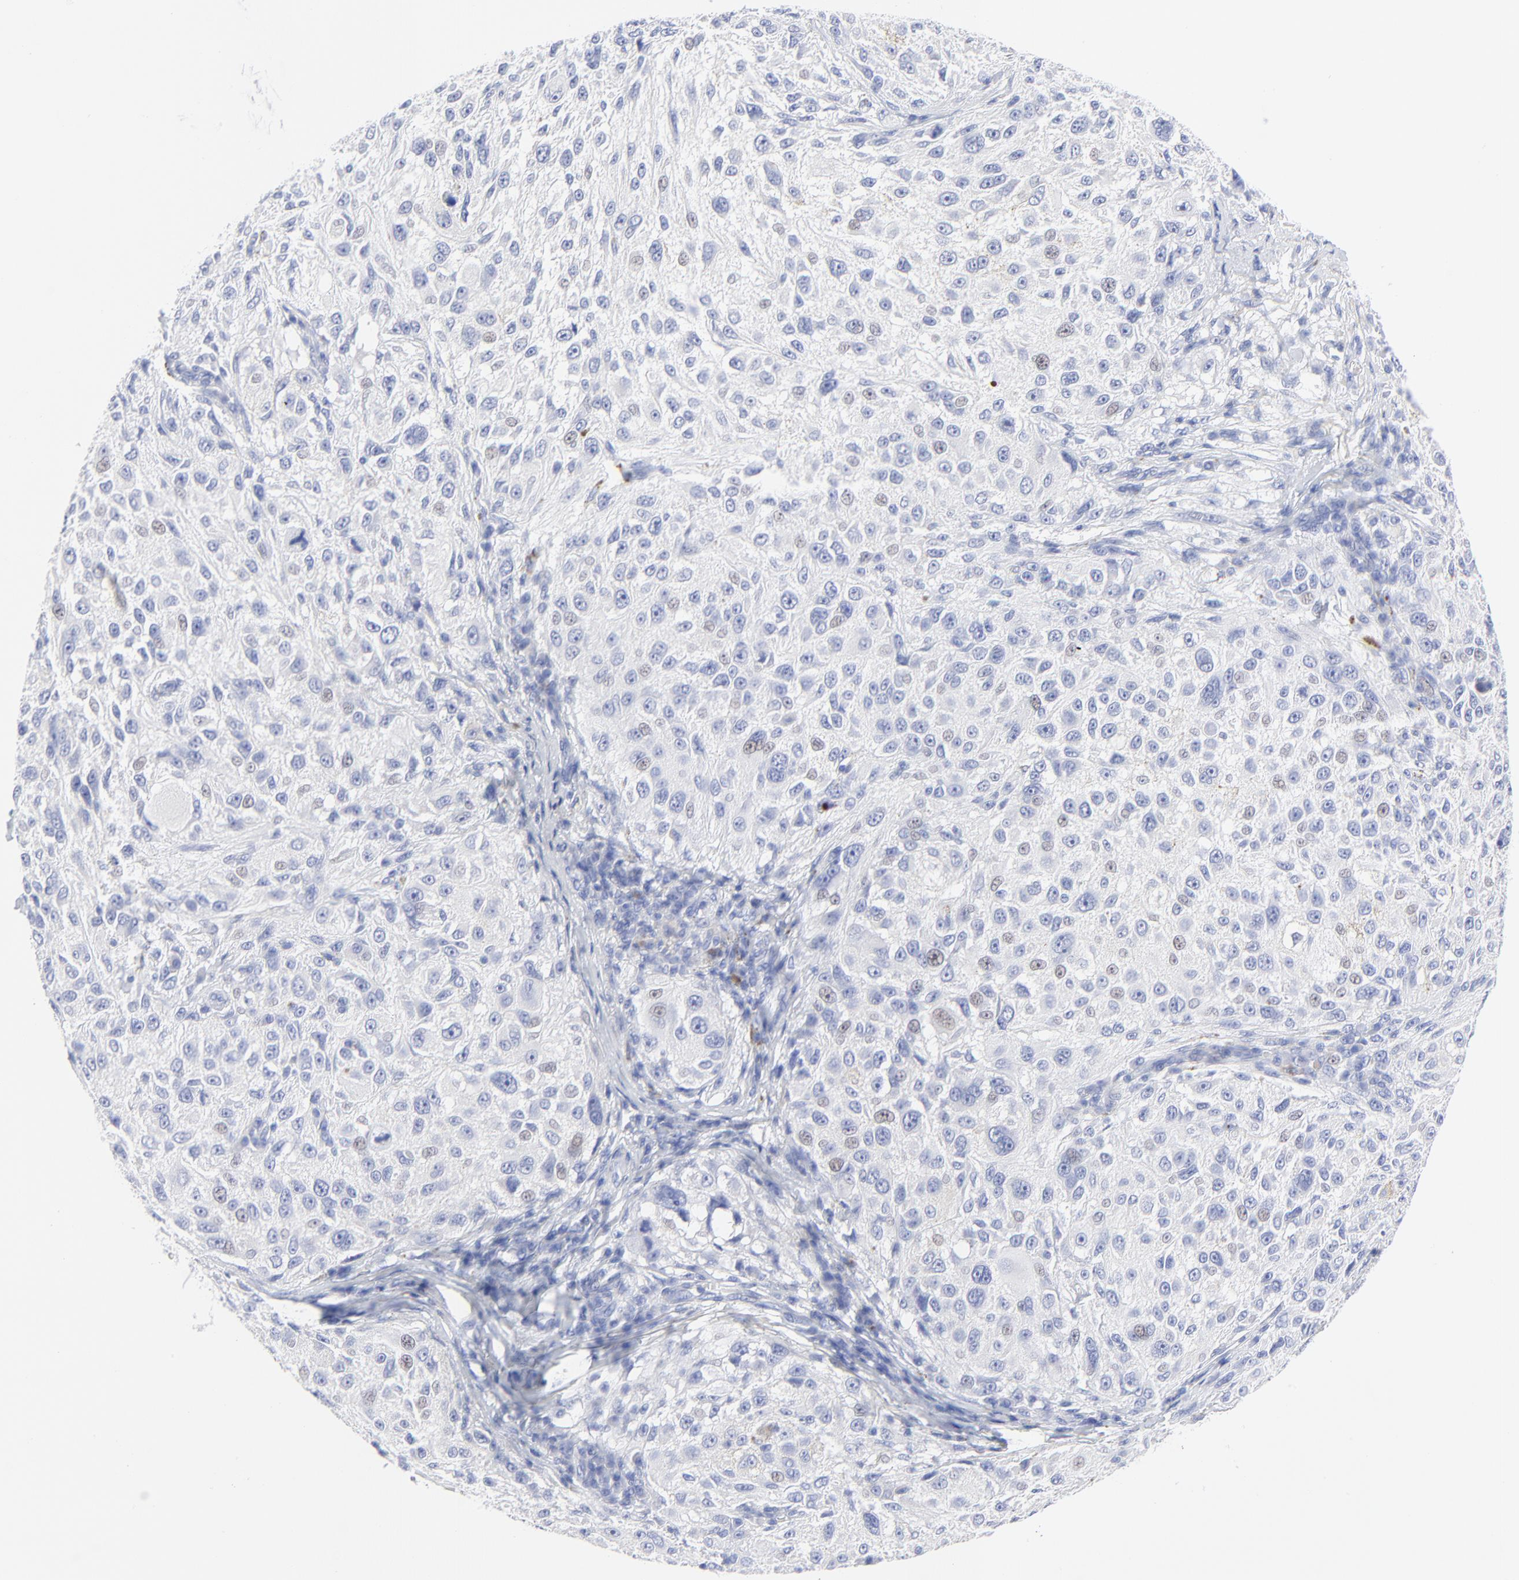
{"staining": {"intensity": "weak", "quantity": "<25%", "location": "nuclear"}, "tissue": "melanoma", "cell_type": "Tumor cells", "image_type": "cancer", "snomed": [{"axis": "morphology", "description": "Necrosis, NOS"}, {"axis": "morphology", "description": "Malignant melanoma, NOS"}, {"axis": "topography", "description": "Skin"}], "caption": "This is an IHC photomicrograph of human melanoma. There is no expression in tumor cells.", "gene": "PSD3", "patient": {"sex": "female", "age": 87}}